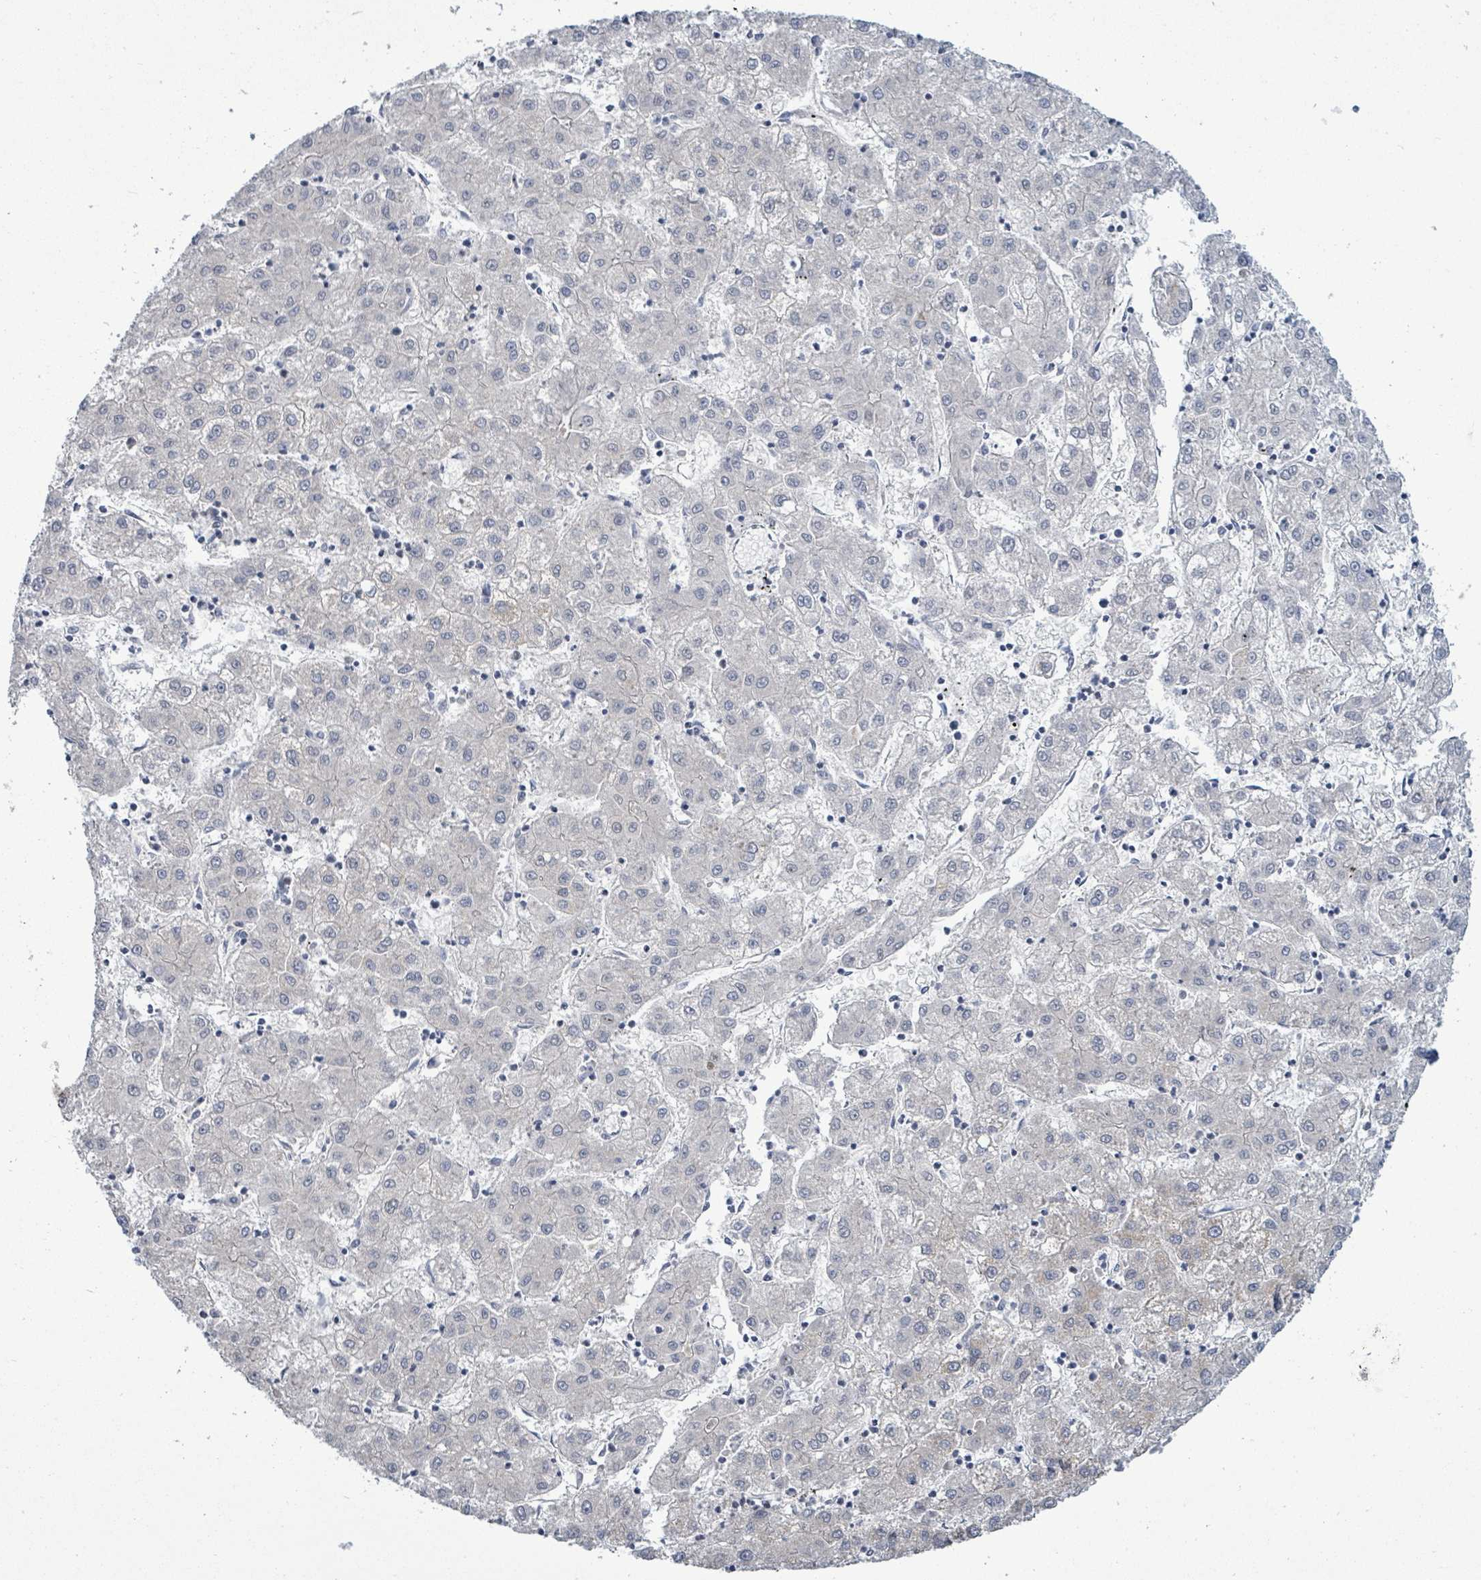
{"staining": {"intensity": "negative", "quantity": "none", "location": "none"}, "tissue": "liver cancer", "cell_type": "Tumor cells", "image_type": "cancer", "snomed": [{"axis": "morphology", "description": "Carcinoma, Hepatocellular, NOS"}, {"axis": "topography", "description": "Liver"}], "caption": "Immunohistochemistry micrograph of human liver cancer stained for a protein (brown), which reveals no positivity in tumor cells.", "gene": "ZFPM1", "patient": {"sex": "male", "age": 72}}